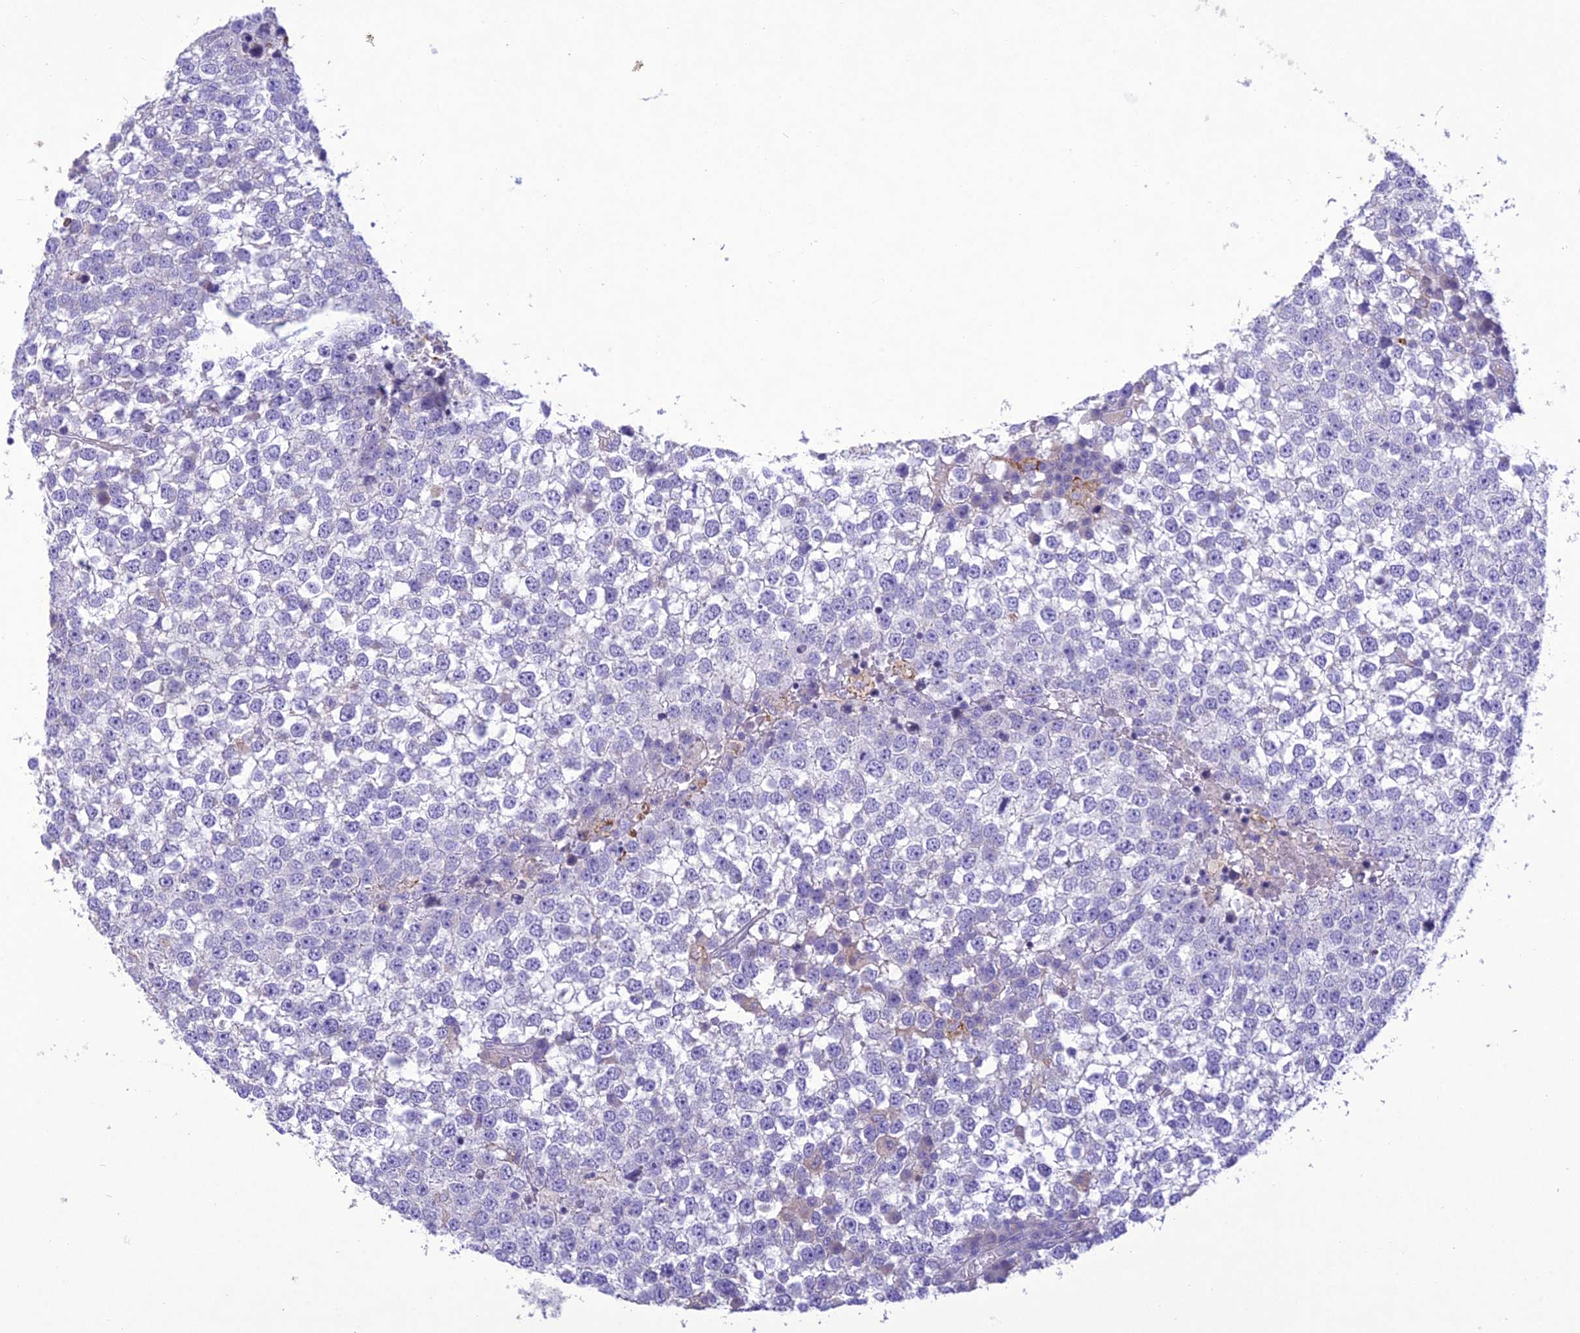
{"staining": {"intensity": "negative", "quantity": "none", "location": "none"}, "tissue": "testis cancer", "cell_type": "Tumor cells", "image_type": "cancer", "snomed": [{"axis": "morphology", "description": "Seminoma, NOS"}, {"axis": "topography", "description": "Testis"}], "caption": "Seminoma (testis) was stained to show a protein in brown. There is no significant expression in tumor cells.", "gene": "SLC13A5", "patient": {"sex": "male", "age": 65}}